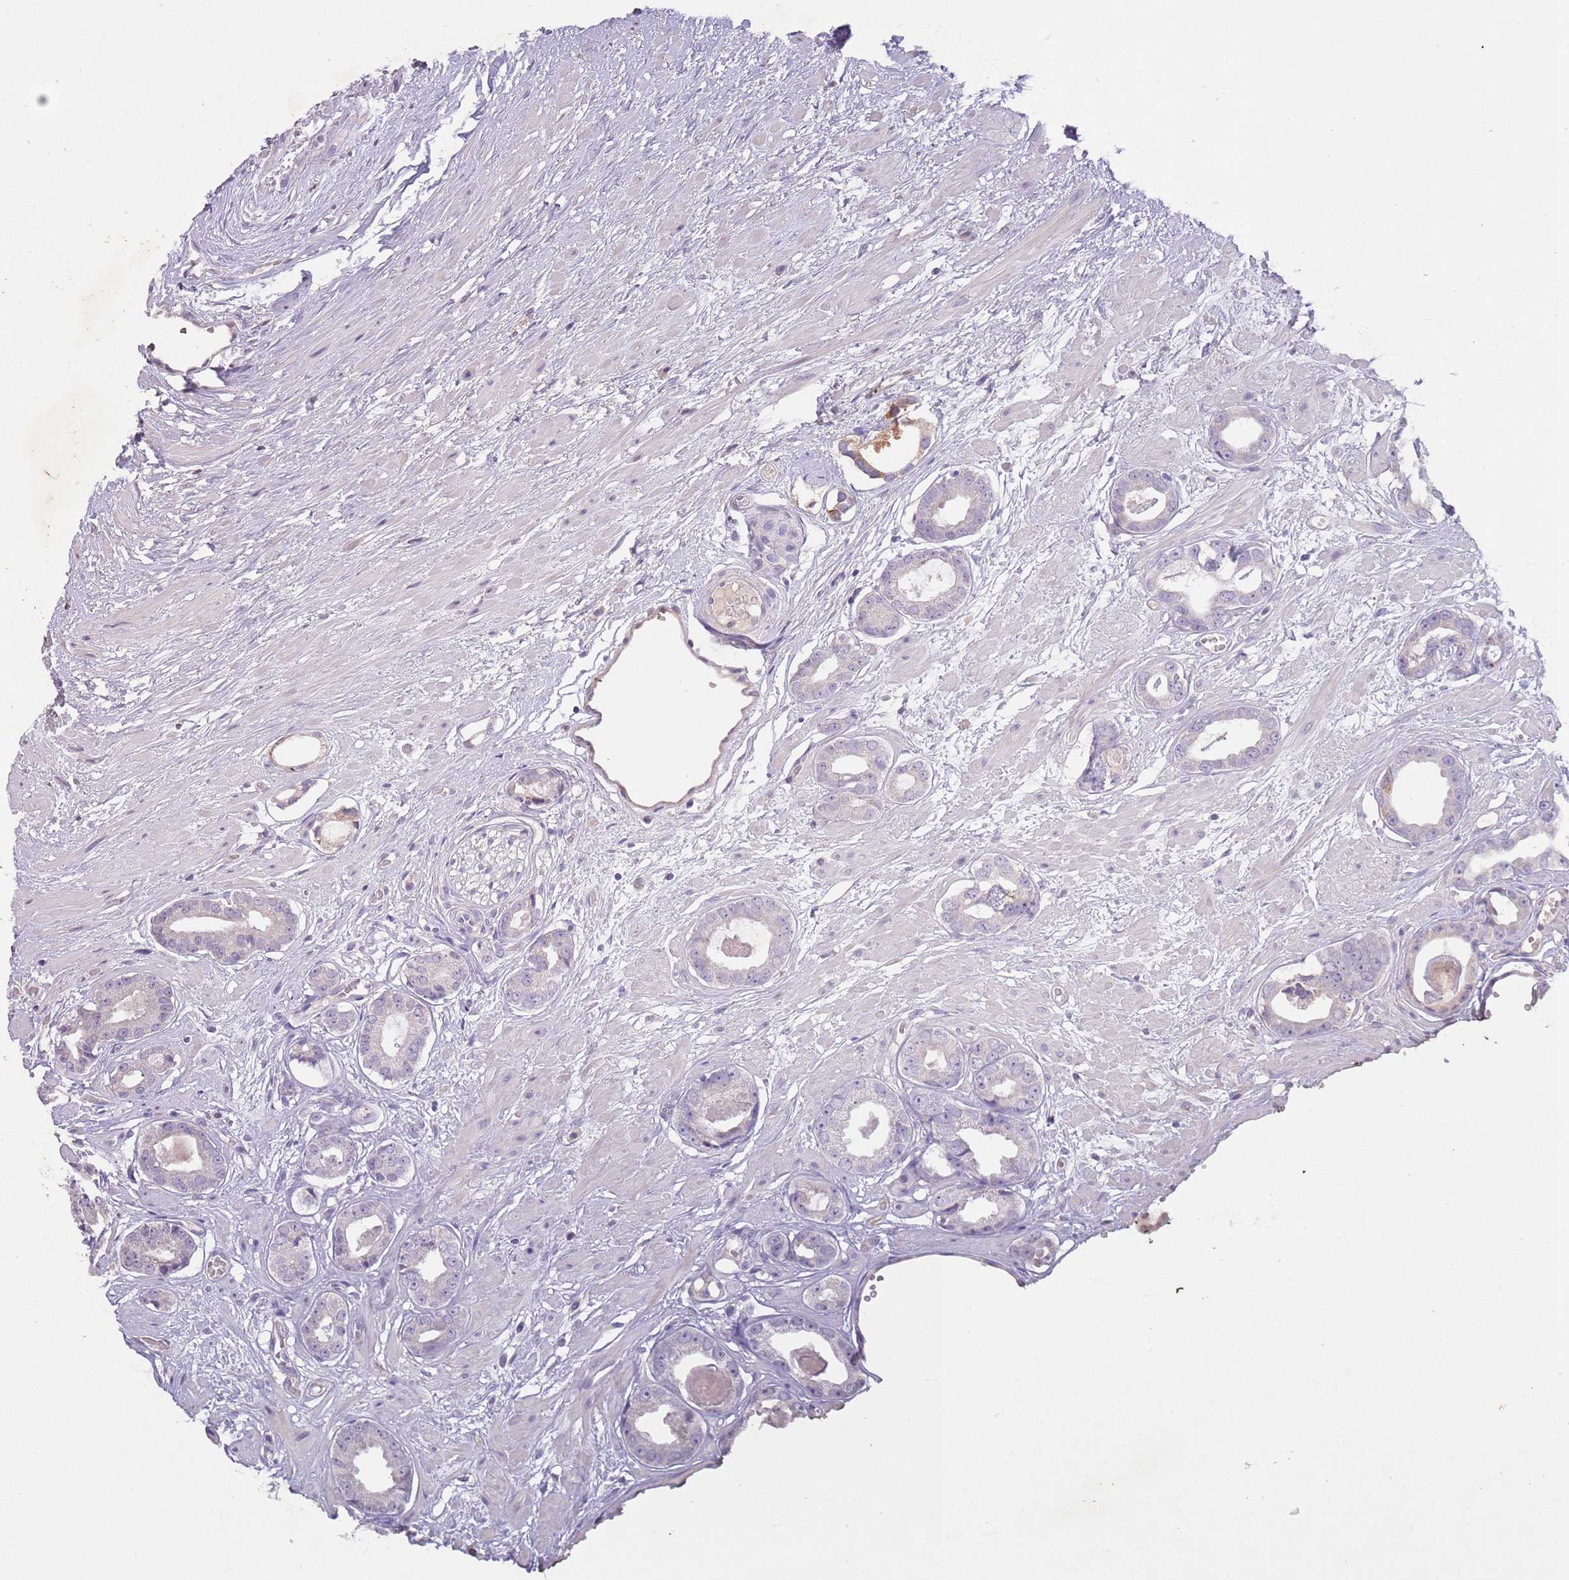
{"staining": {"intensity": "negative", "quantity": "none", "location": "none"}, "tissue": "prostate cancer", "cell_type": "Tumor cells", "image_type": "cancer", "snomed": [{"axis": "morphology", "description": "Adenocarcinoma, Low grade"}, {"axis": "topography", "description": "Prostate"}], "caption": "IHC micrograph of neoplastic tissue: human prostate cancer (adenocarcinoma (low-grade)) stained with DAB displays no significant protein expression in tumor cells.", "gene": "ZNF658", "patient": {"sex": "male", "age": 64}}